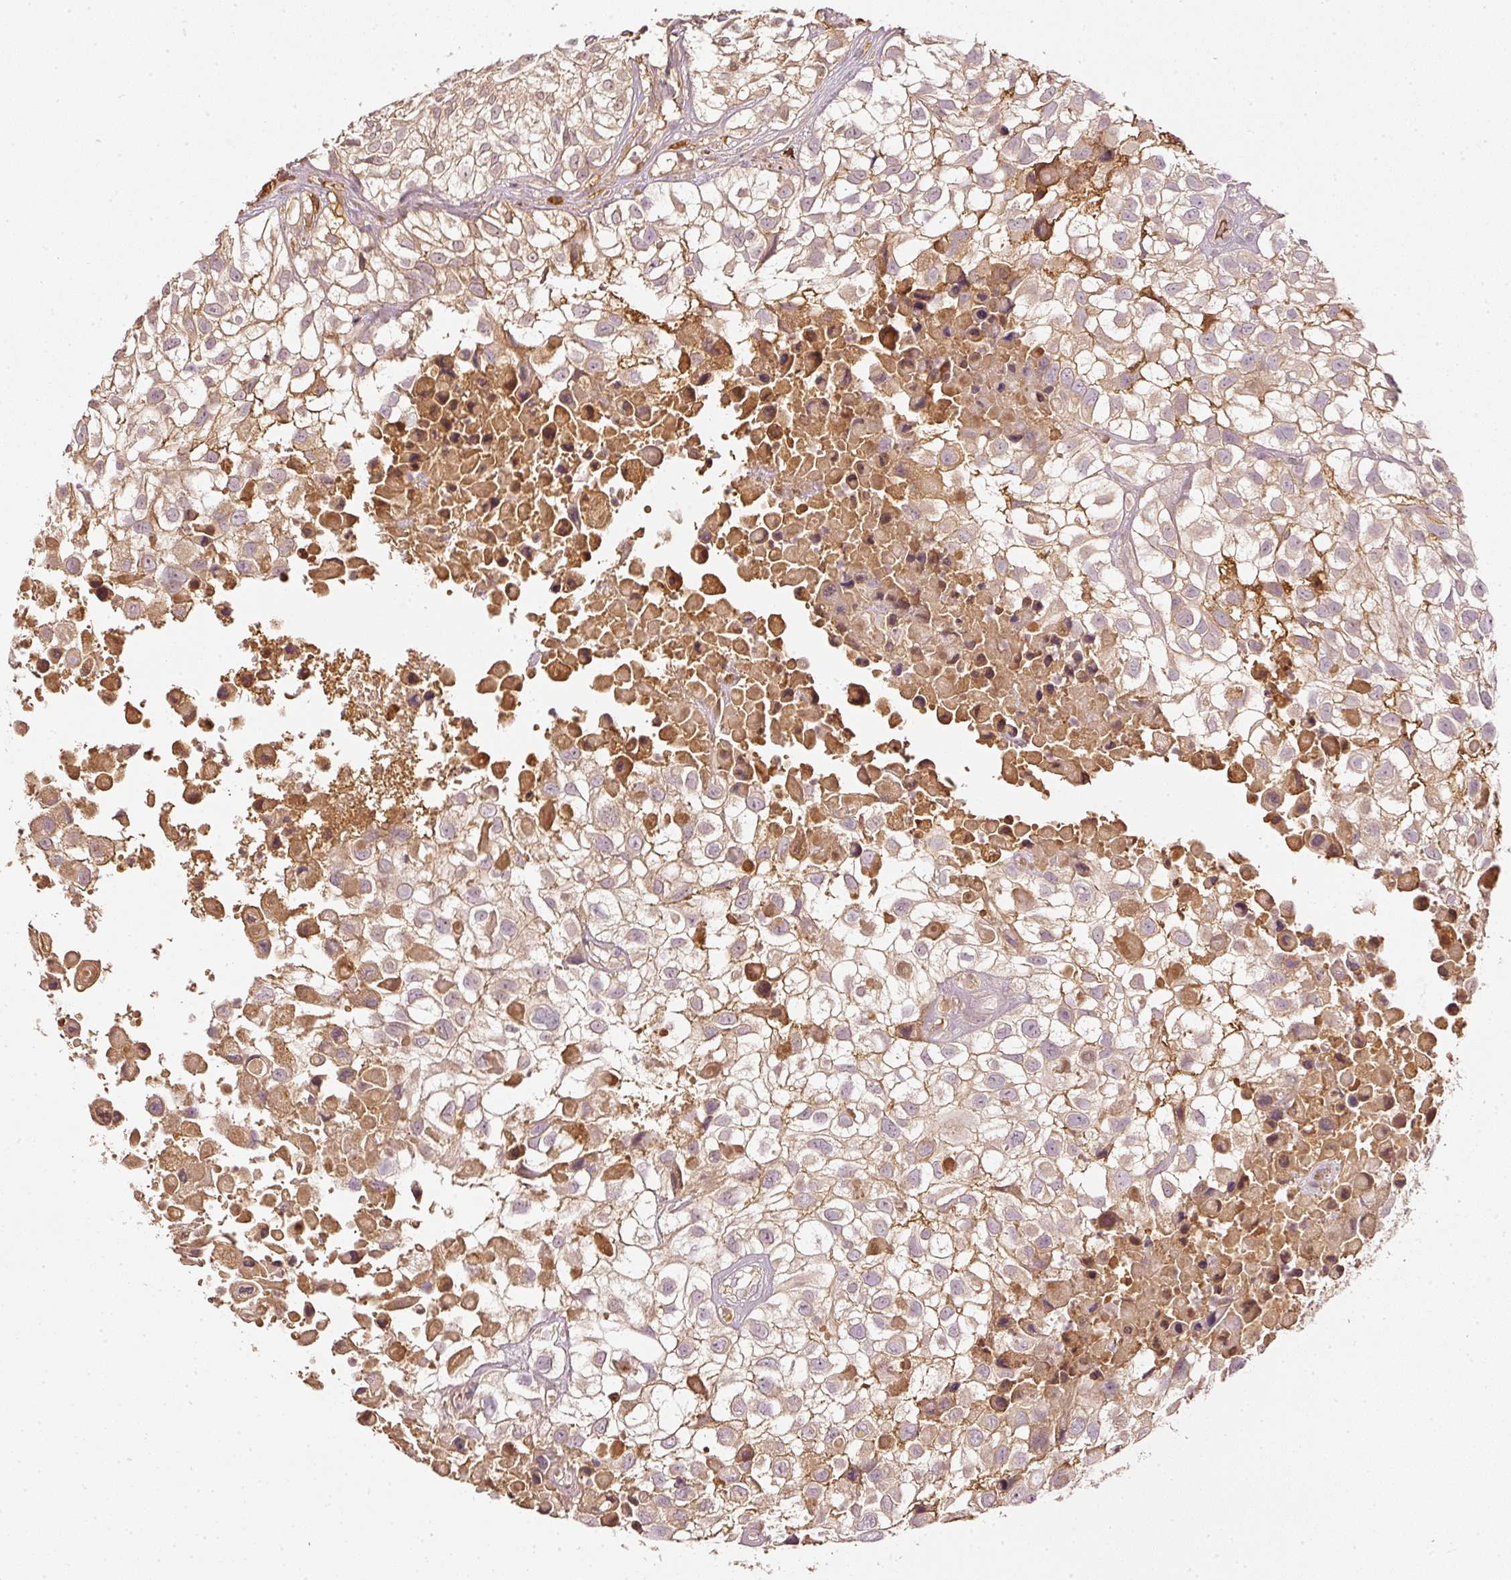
{"staining": {"intensity": "moderate", "quantity": "25%-75%", "location": "cytoplasmic/membranous"}, "tissue": "urothelial cancer", "cell_type": "Tumor cells", "image_type": "cancer", "snomed": [{"axis": "morphology", "description": "Urothelial carcinoma, High grade"}, {"axis": "topography", "description": "Urinary bladder"}], "caption": "There is medium levels of moderate cytoplasmic/membranous staining in tumor cells of urothelial cancer, as demonstrated by immunohistochemical staining (brown color).", "gene": "EVL", "patient": {"sex": "male", "age": 56}}